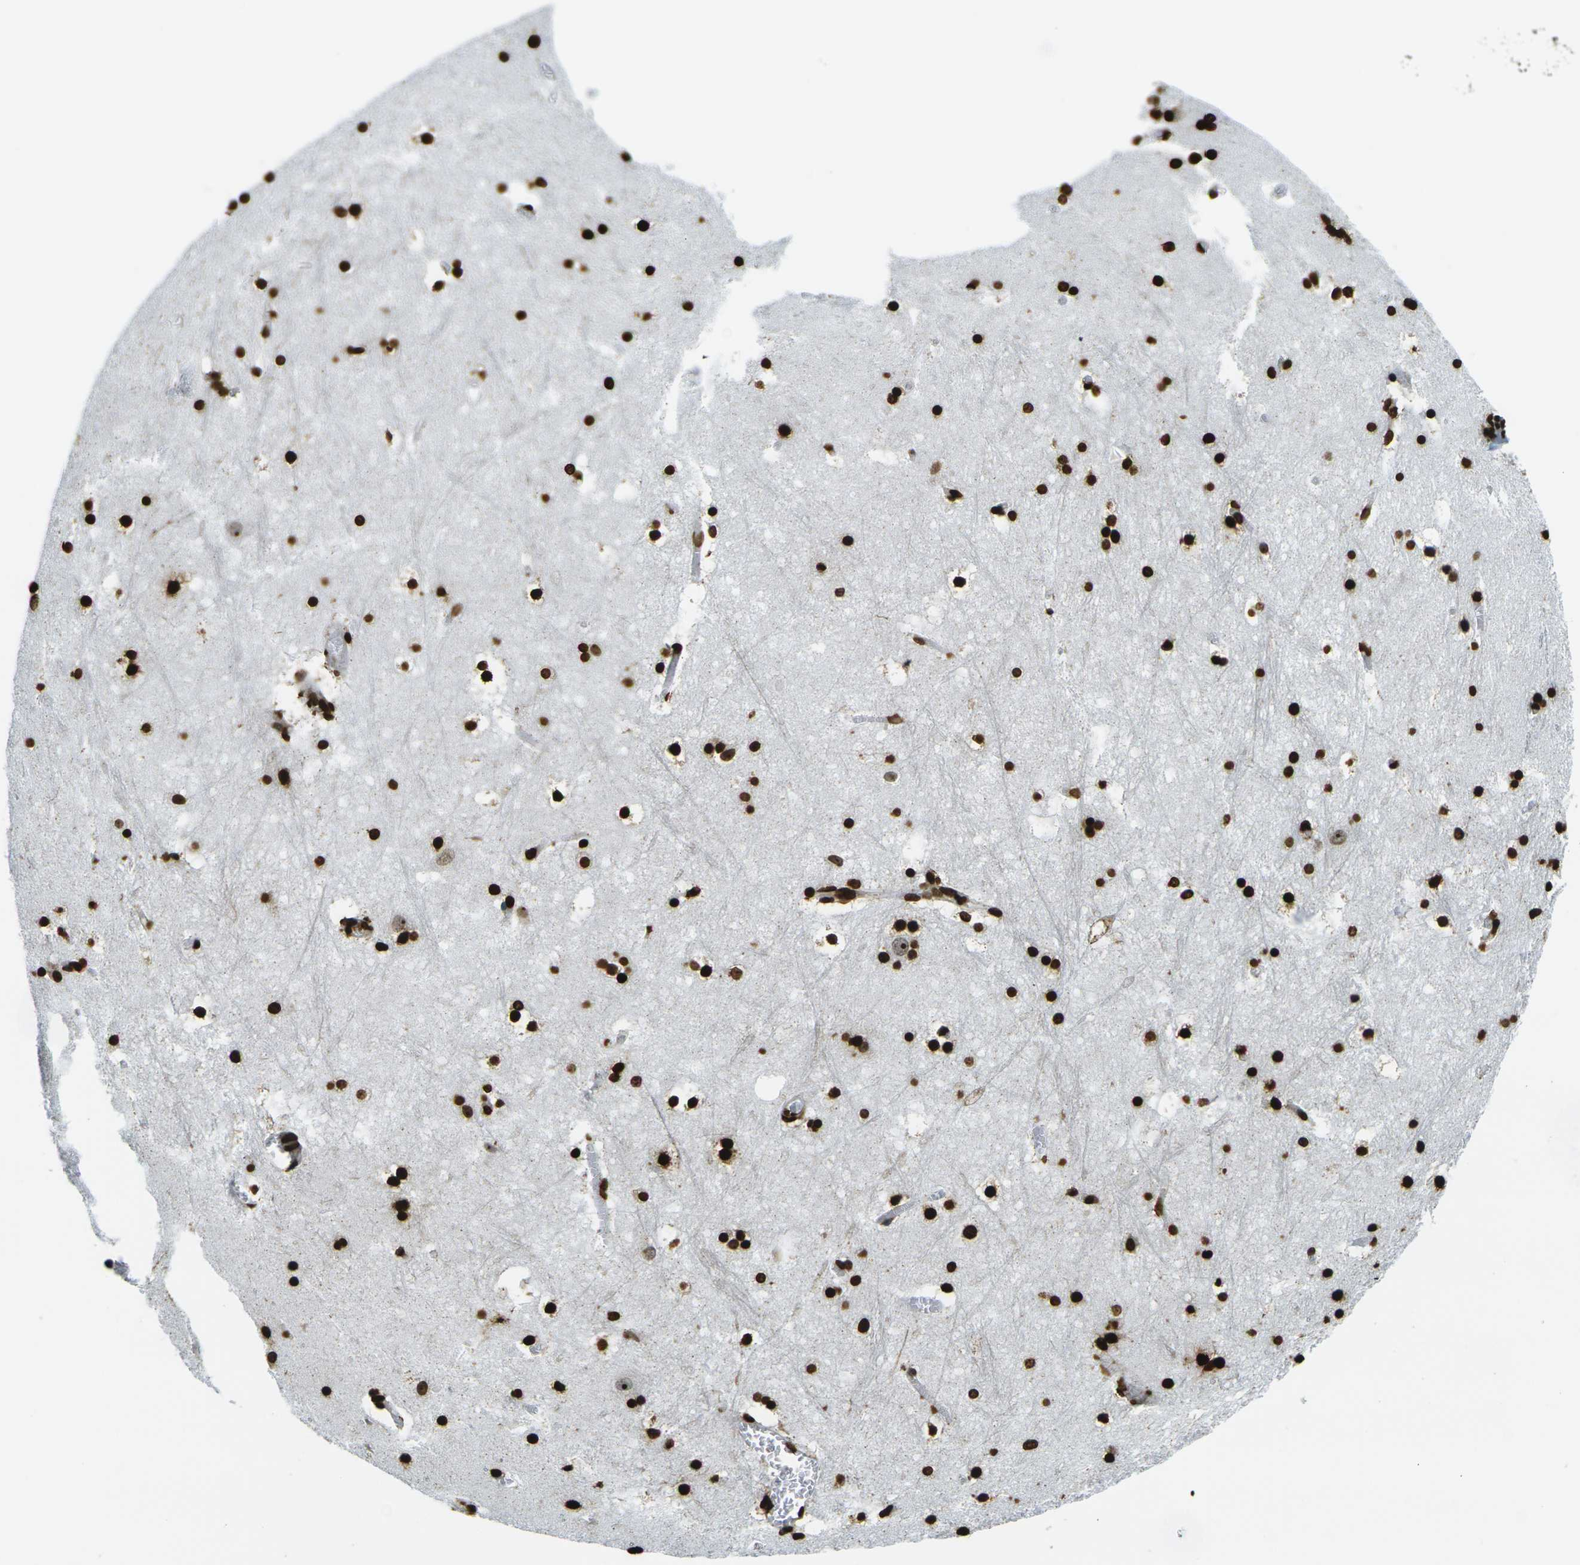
{"staining": {"intensity": "strong", "quantity": ">75%", "location": "nuclear"}, "tissue": "hippocampus", "cell_type": "Glial cells", "image_type": "normal", "snomed": [{"axis": "morphology", "description": "Normal tissue, NOS"}, {"axis": "topography", "description": "Hippocampus"}], "caption": "Immunohistochemistry of unremarkable hippocampus demonstrates high levels of strong nuclear staining in about >75% of glial cells. The protein is stained brown, and the nuclei are stained in blue (DAB (3,3'-diaminobenzidine) IHC with brightfield microscopy, high magnification).", "gene": "H1", "patient": {"sex": "male", "age": 45}}